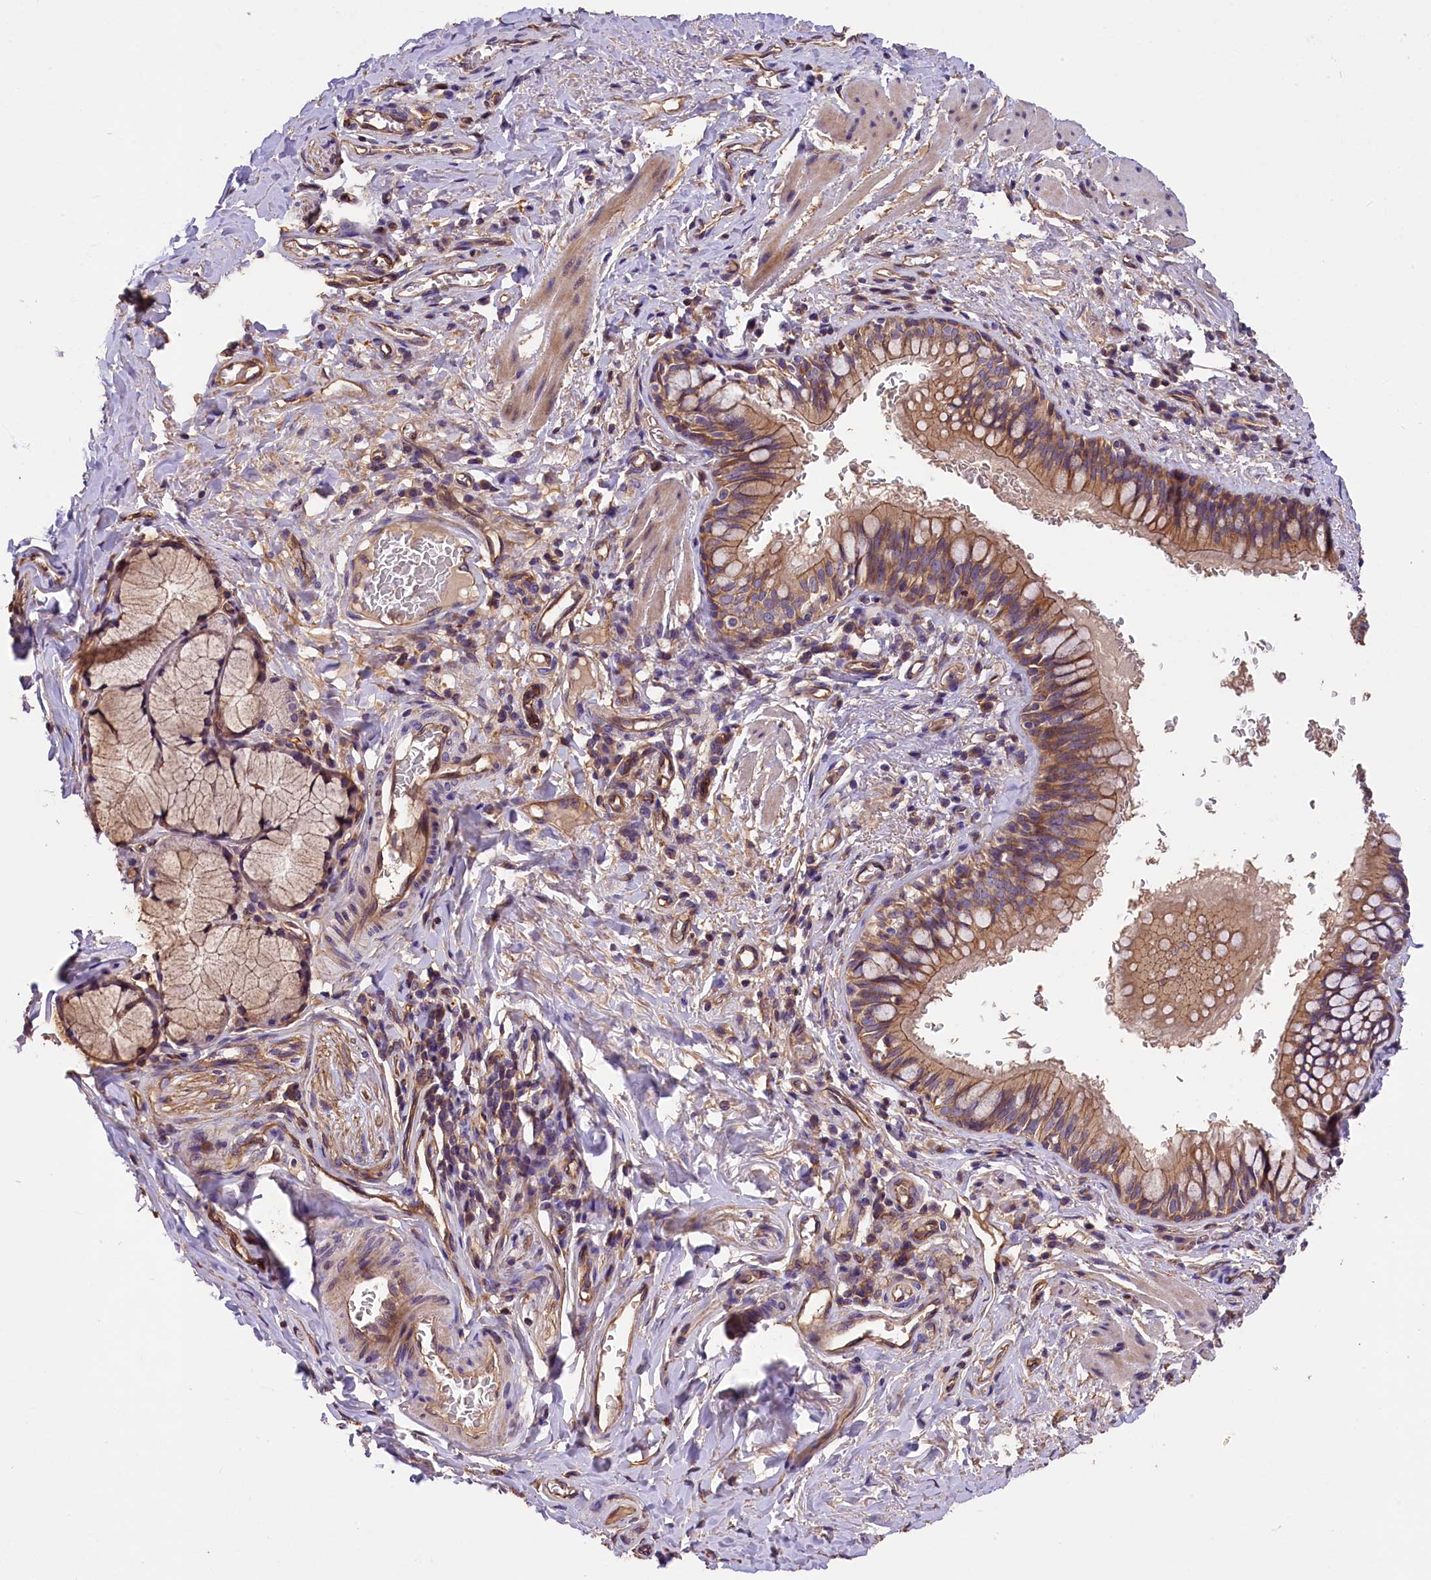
{"staining": {"intensity": "moderate", "quantity": ">75%", "location": "cytoplasmic/membranous"}, "tissue": "bronchus", "cell_type": "Respiratory epithelial cells", "image_type": "normal", "snomed": [{"axis": "morphology", "description": "Normal tissue, NOS"}, {"axis": "topography", "description": "Cartilage tissue"}, {"axis": "topography", "description": "Bronchus"}], "caption": "A brown stain labels moderate cytoplasmic/membranous expression of a protein in respiratory epithelial cells of benign bronchus. (DAB (3,3'-diaminobenzidine) = brown stain, brightfield microscopy at high magnification).", "gene": "ERMARD", "patient": {"sex": "female", "age": 36}}